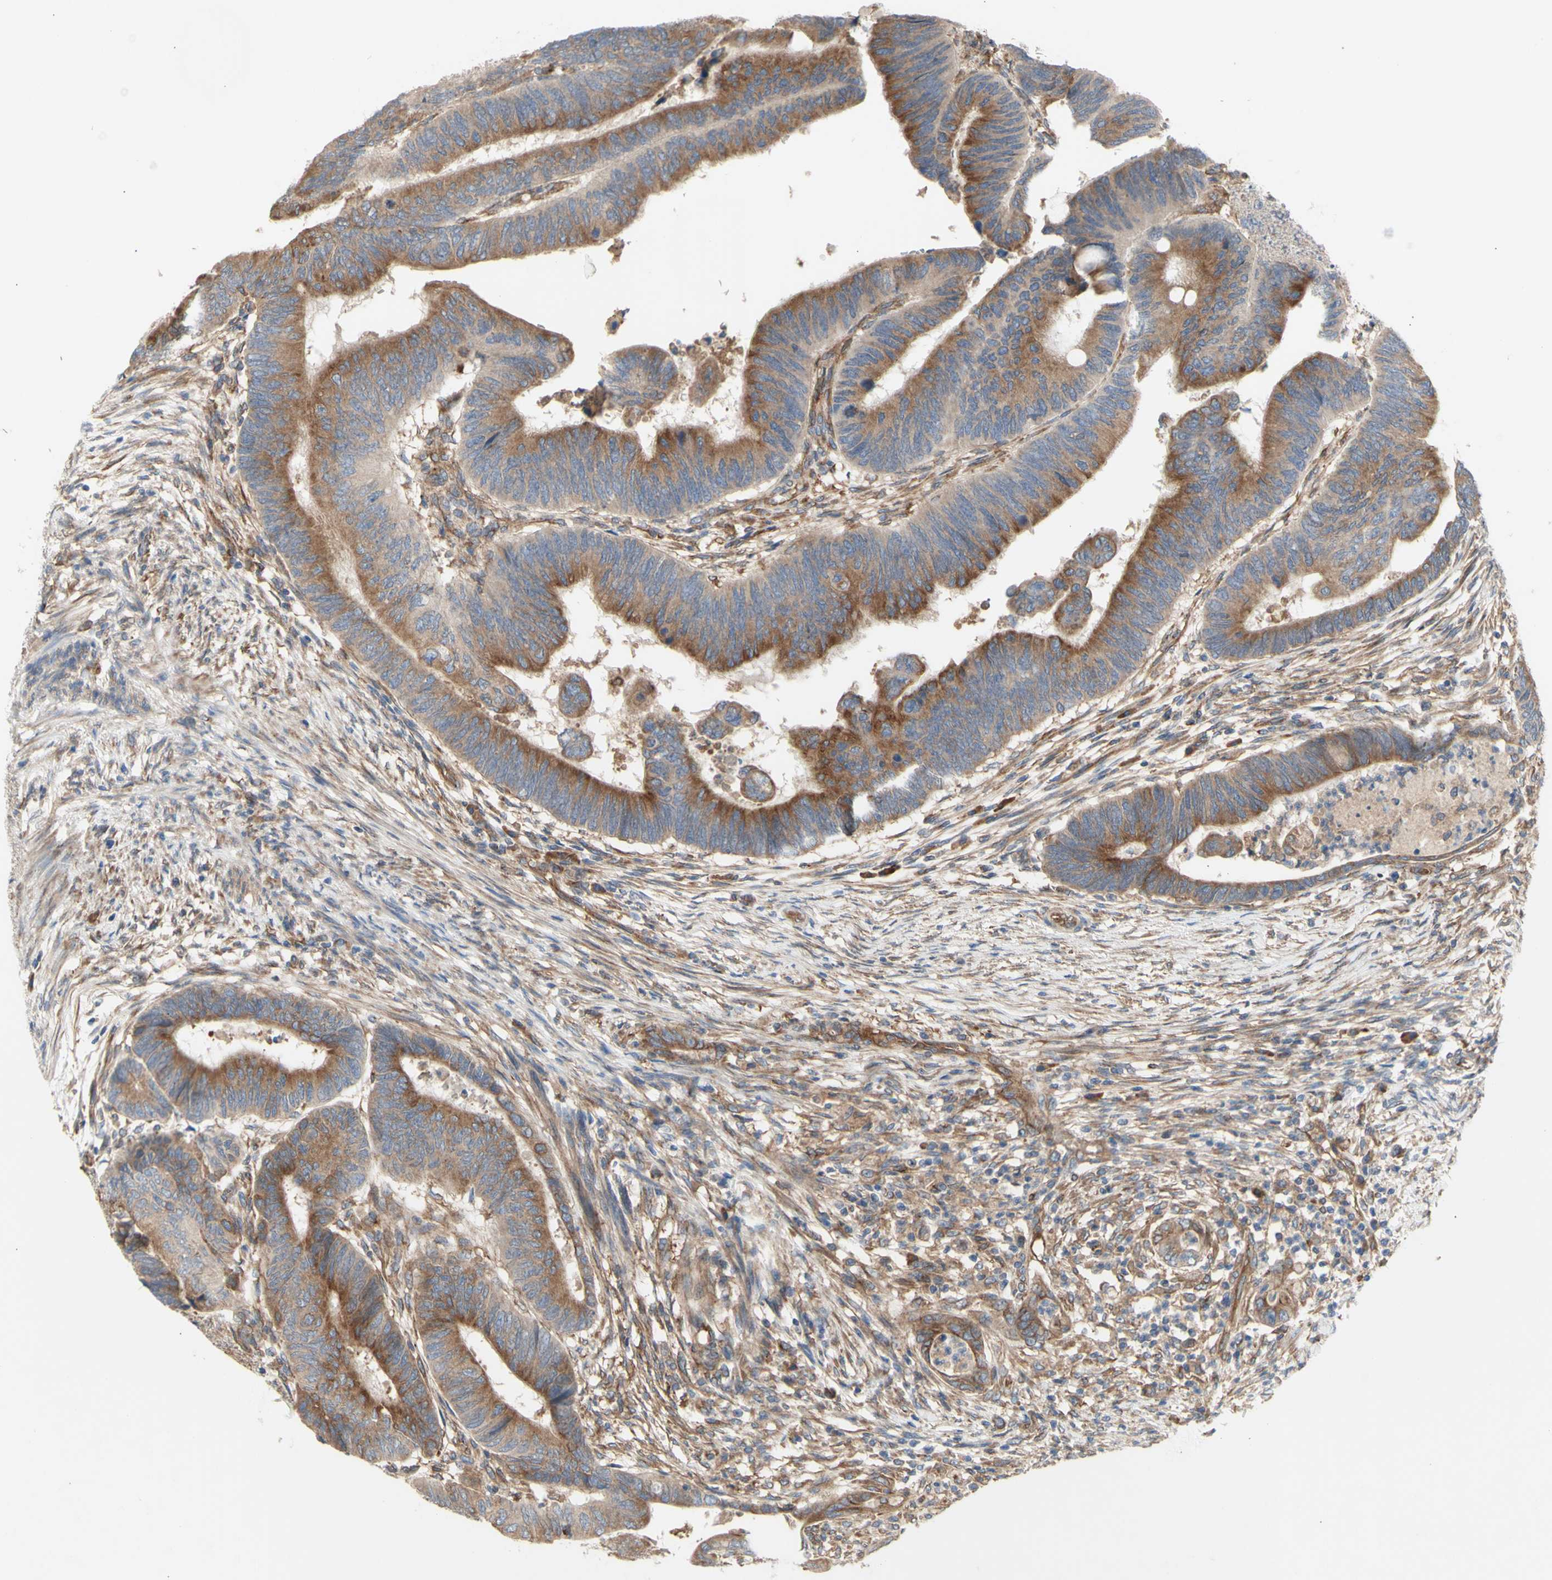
{"staining": {"intensity": "moderate", "quantity": ">75%", "location": "cytoplasmic/membranous"}, "tissue": "colorectal cancer", "cell_type": "Tumor cells", "image_type": "cancer", "snomed": [{"axis": "morphology", "description": "Normal tissue, NOS"}, {"axis": "morphology", "description": "Adenocarcinoma, NOS"}, {"axis": "topography", "description": "Rectum"}, {"axis": "topography", "description": "Peripheral nerve tissue"}], "caption": "Colorectal cancer stained with DAB IHC demonstrates medium levels of moderate cytoplasmic/membranous staining in approximately >75% of tumor cells.", "gene": "KLC1", "patient": {"sex": "male", "age": 92}}